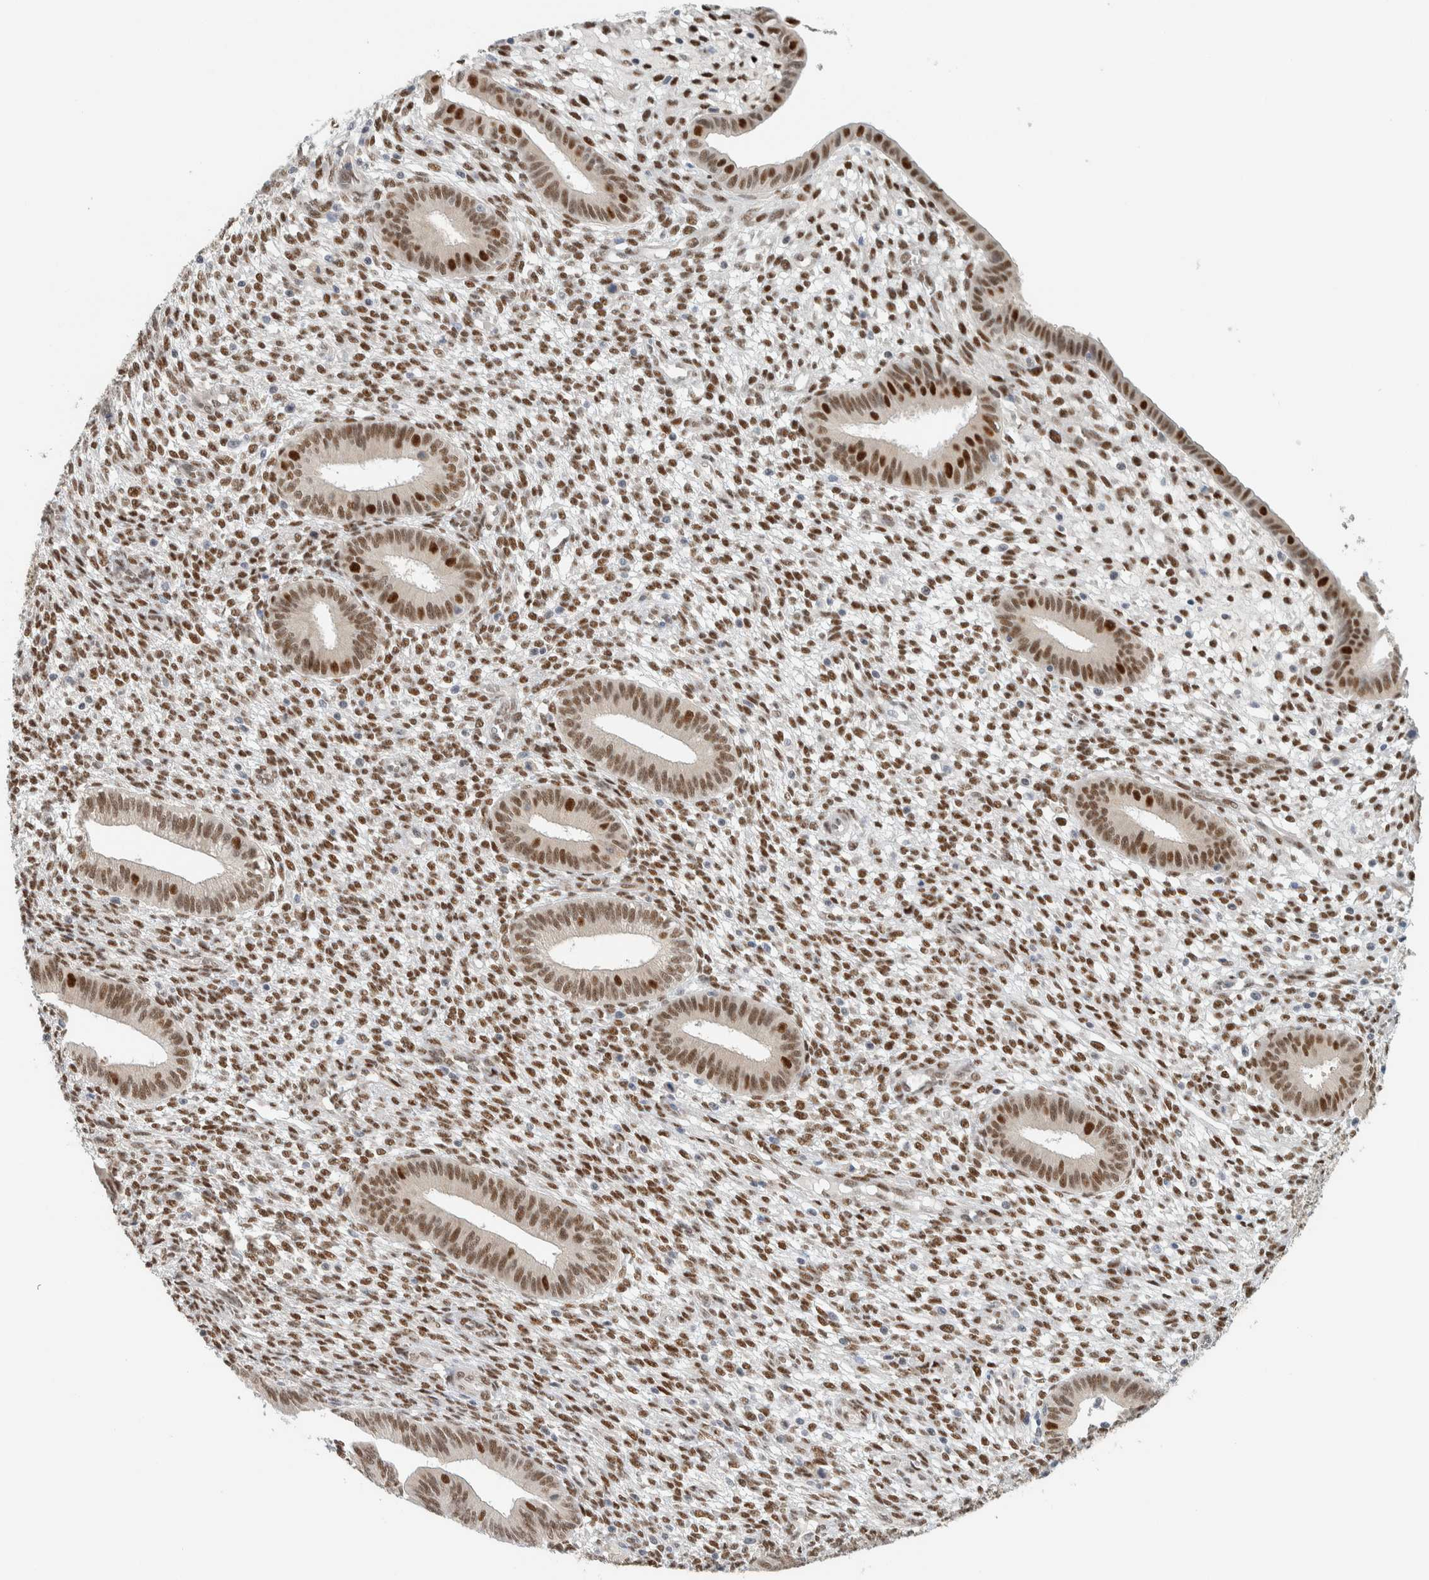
{"staining": {"intensity": "moderate", "quantity": "25%-75%", "location": "nuclear"}, "tissue": "endometrium", "cell_type": "Cells in endometrial stroma", "image_type": "normal", "snomed": [{"axis": "morphology", "description": "Normal tissue, NOS"}, {"axis": "topography", "description": "Endometrium"}], "caption": "Cells in endometrial stroma demonstrate medium levels of moderate nuclear expression in about 25%-75% of cells in unremarkable endometrium.", "gene": "ZNF683", "patient": {"sex": "female", "age": 46}}